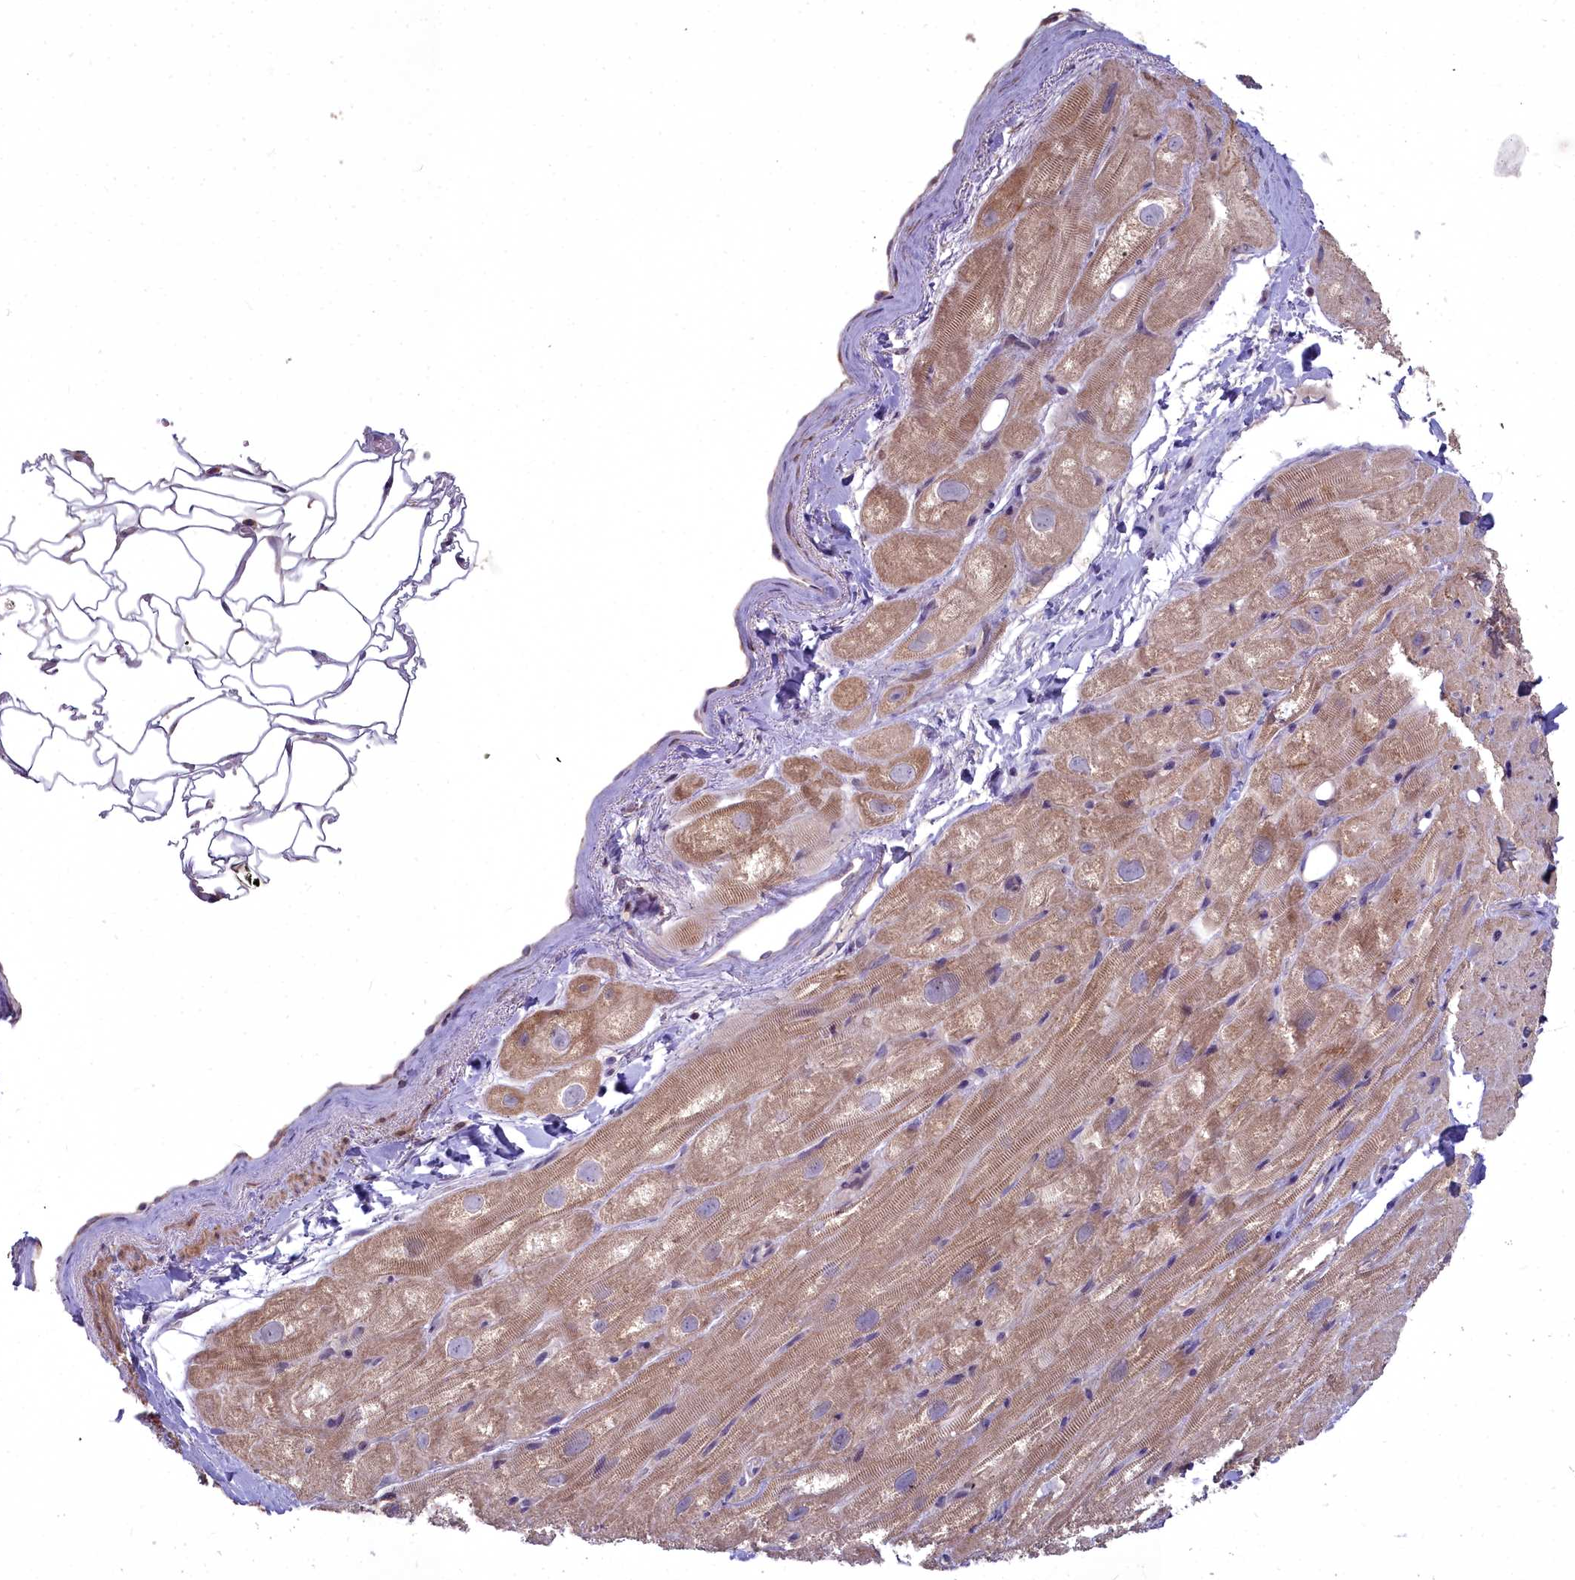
{"staining": {"intensity": "moderate", "quantity": ">75%", "location": "cytoplasmic/membranous"}, "tissue": "heart muscle", "cell_type": "Cardiomyocytes", "image_type": "normal", "snomed": [{"axis": "morphology", "description": "Normal tissue, NOS"}, {"axis": "topography", "description": "Heart"}], "caption": "Cardiomyocytes demonstrate moderate cytoplasmic/membranous staining in approximately >75% of cells in unremarkable heart muscle.", "gene": "MICU2", "patient": {"sex": "male", "age": 50}}